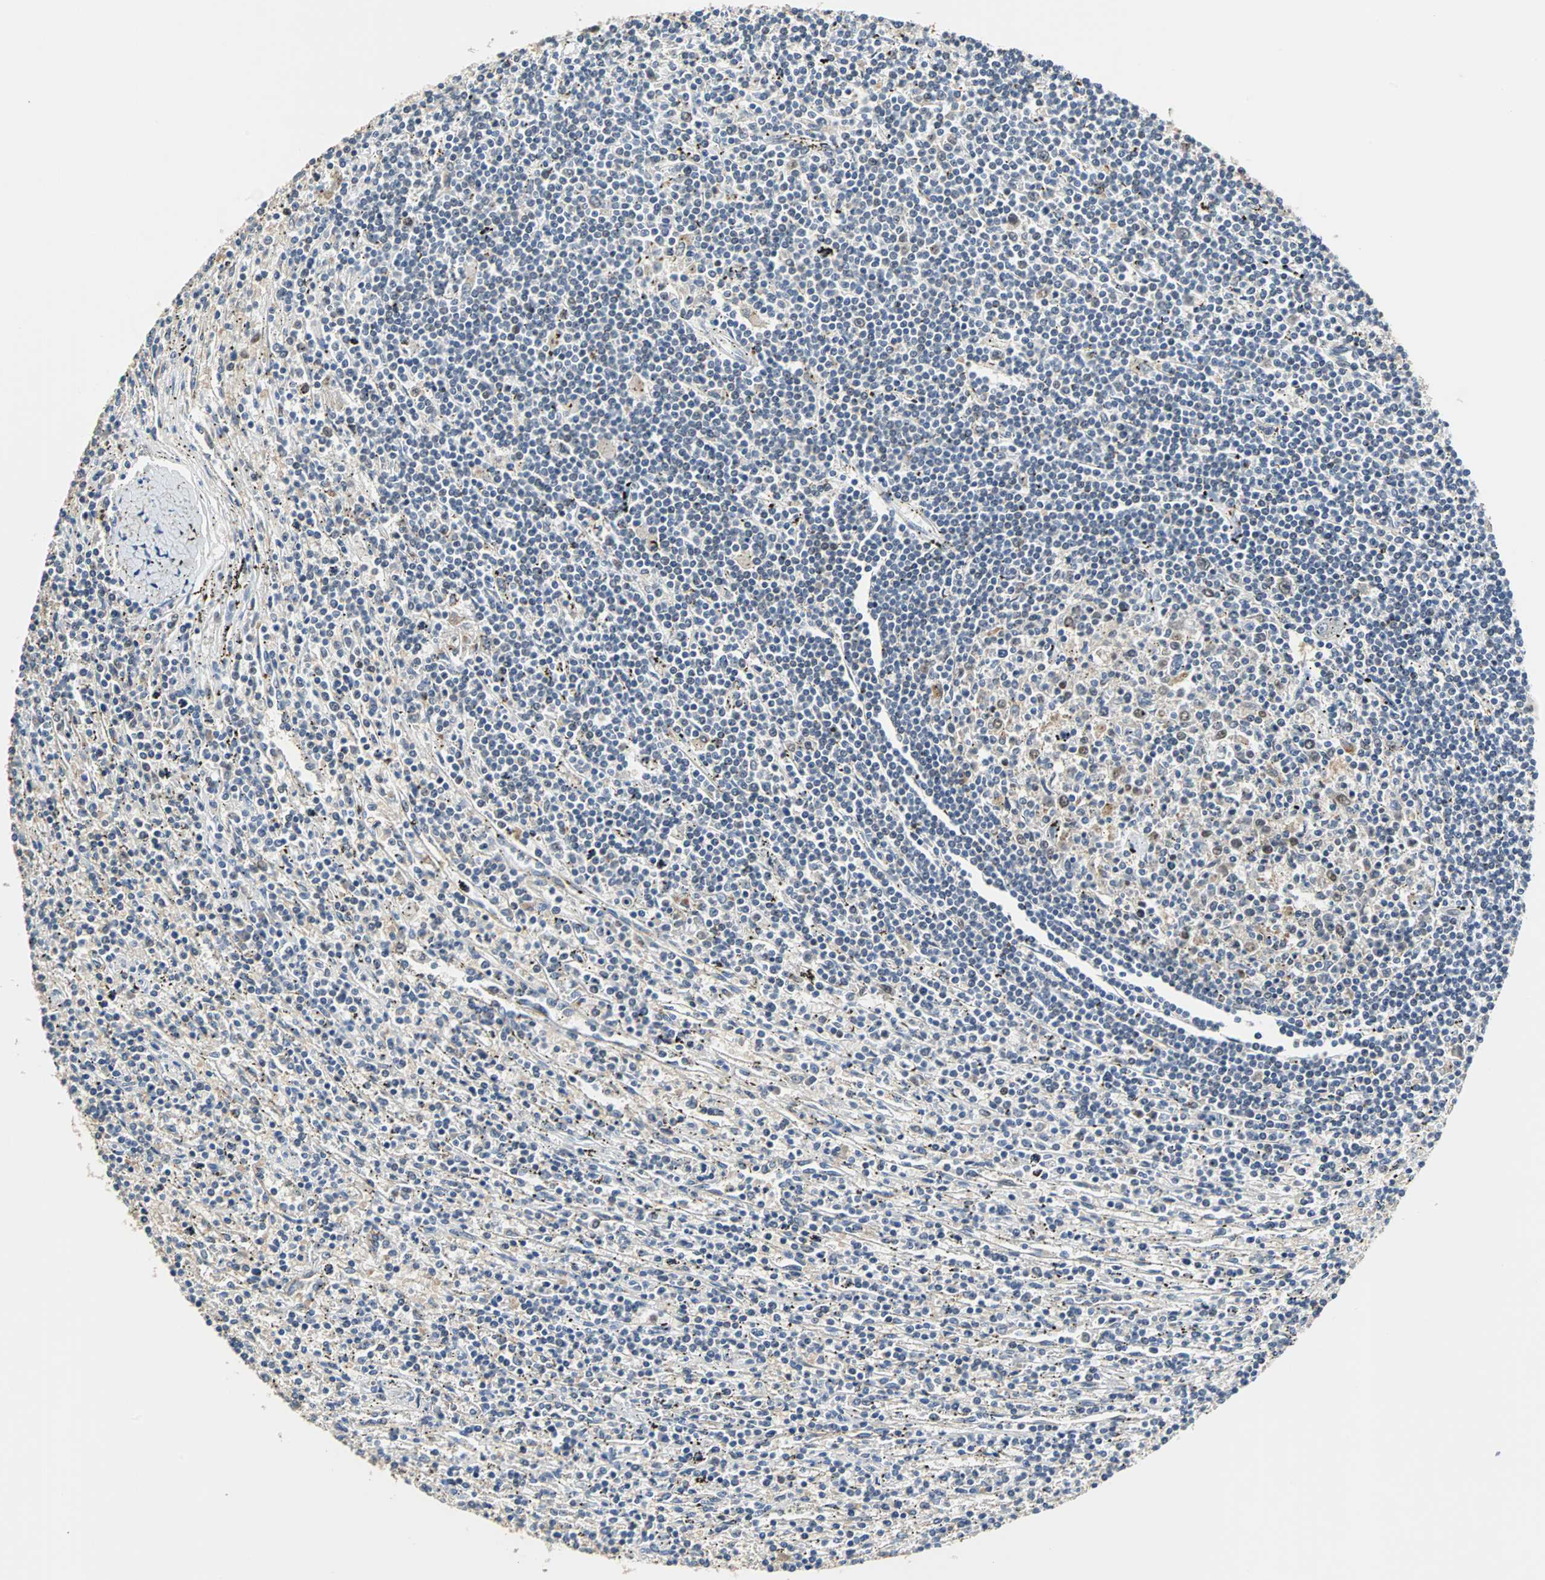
{"staining": {"intensity": "negative", "quantity": "none", "location": "none"}, "tissue": "lymphoma", "cell_type": "Tumor cells", "image_type": "cancer", "snomed": [{"axis": "morphology", "description": "Malignant lymphoma, non-Hodgkin's type, Low grade"}, {"axis": "topography", "description": "Spleen"}], "caption": "An IHC photomicrograph of low-grade malignant lymphoma, non-Hodgkin's type is shown. There is no staining in tumor cells of low-grade malignant lymphoma, non-Hodgkin's type. (DAB IHC with hematoxylin counter stain).", "gene": "HLX", "patient": {"sex": "male", "age": 76}}